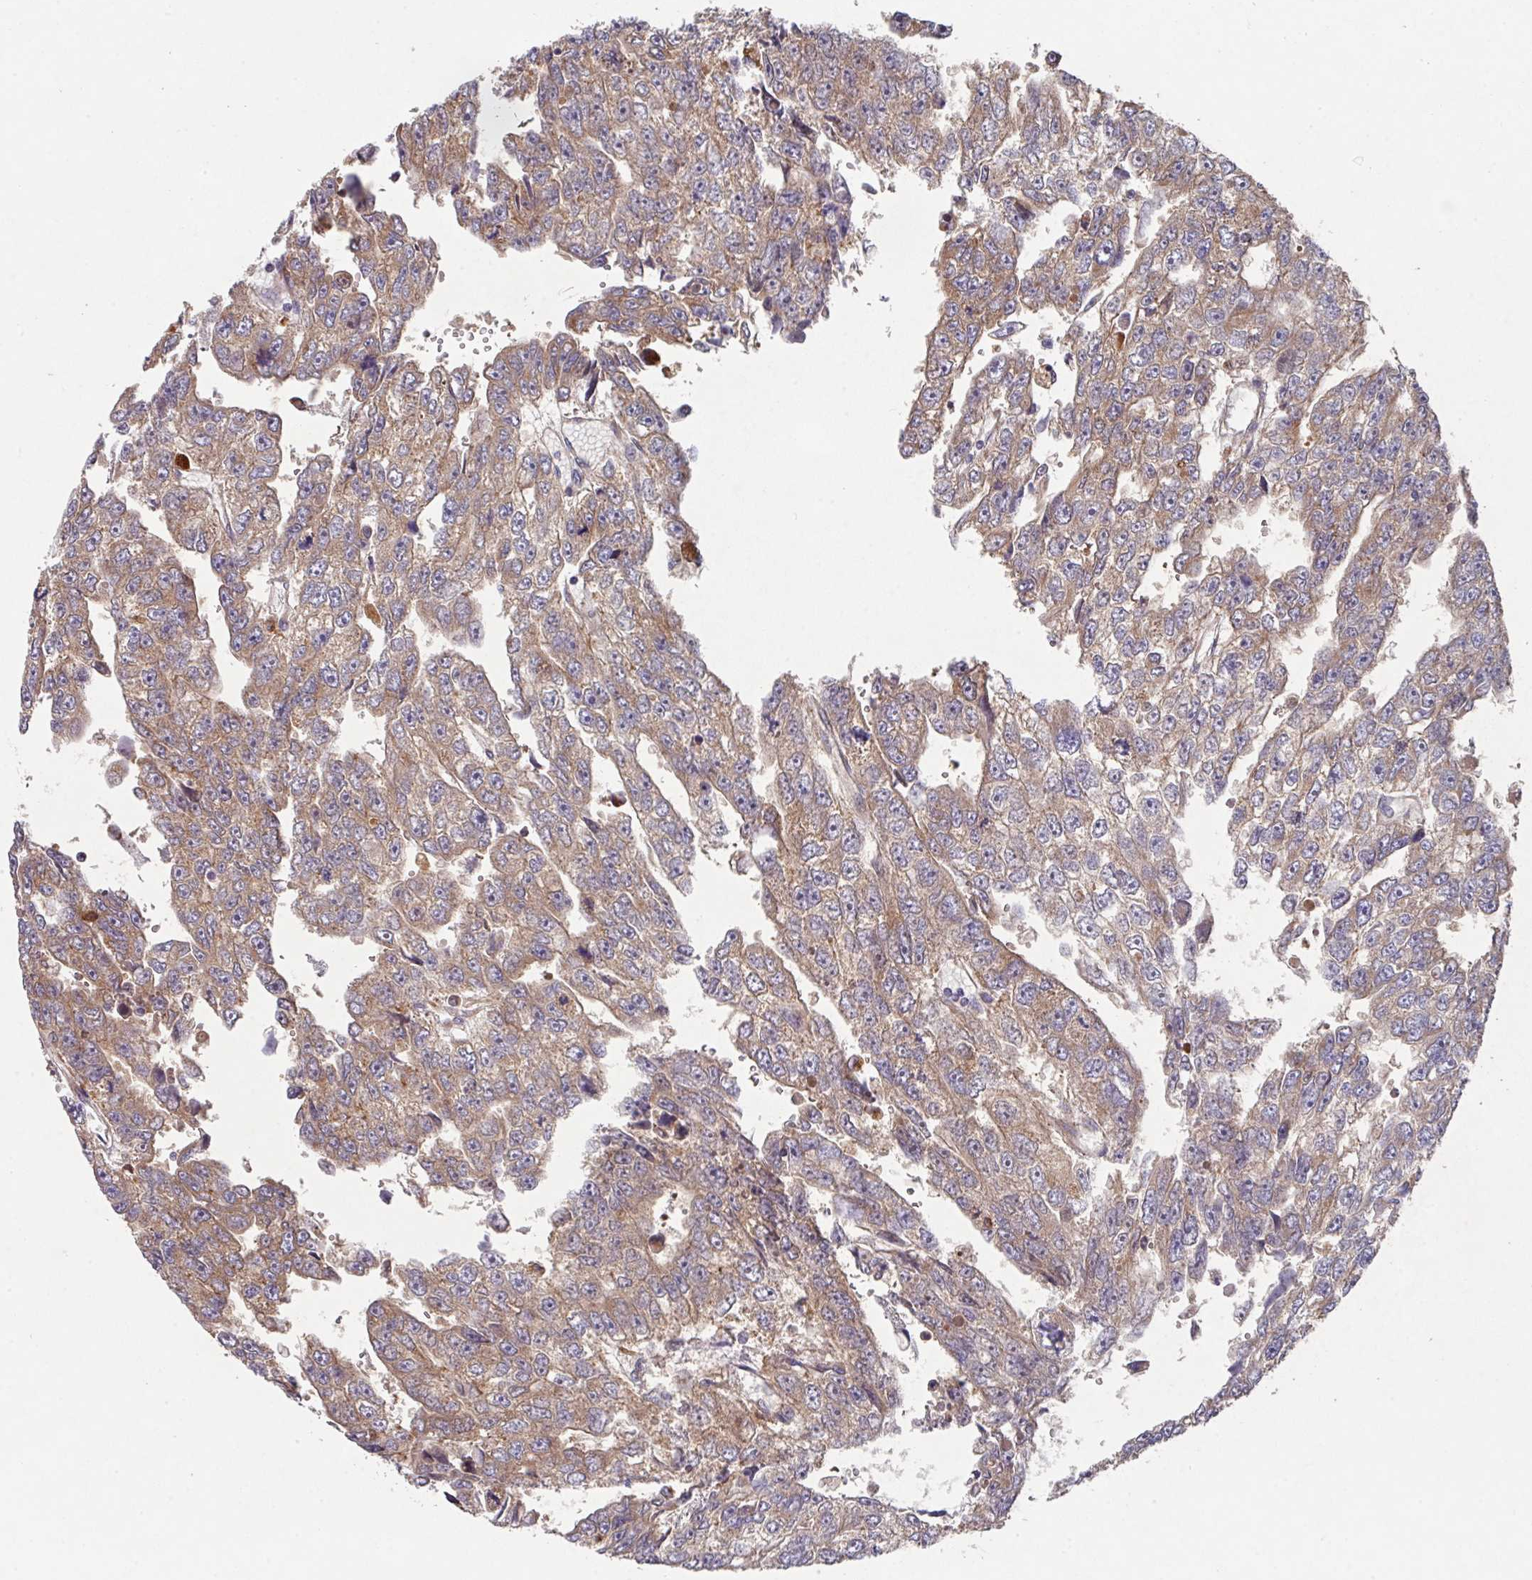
{"staining": {"intensity": "moderate", "quantity": ">75%", "location": "cytoplasmic/membranous"}, "tissue": "testis cancer", "cell_type": "Tumor cells", "image_type": "cancer", "snomed": [{"axis": "morphology", "description": "Carcinoma, Embryonal, NOS"}, {"axis": "topography", "description": "Testis"}], "caption": "Human testis cancer (embryonal carcinoma) stained for a protein (brown) reveals moderate cytoplasmic/membranous positive expression in approximately >75% of tumor cells.", "gene": "TRIM14", "patient": {"sex": "male", "age": 20}}